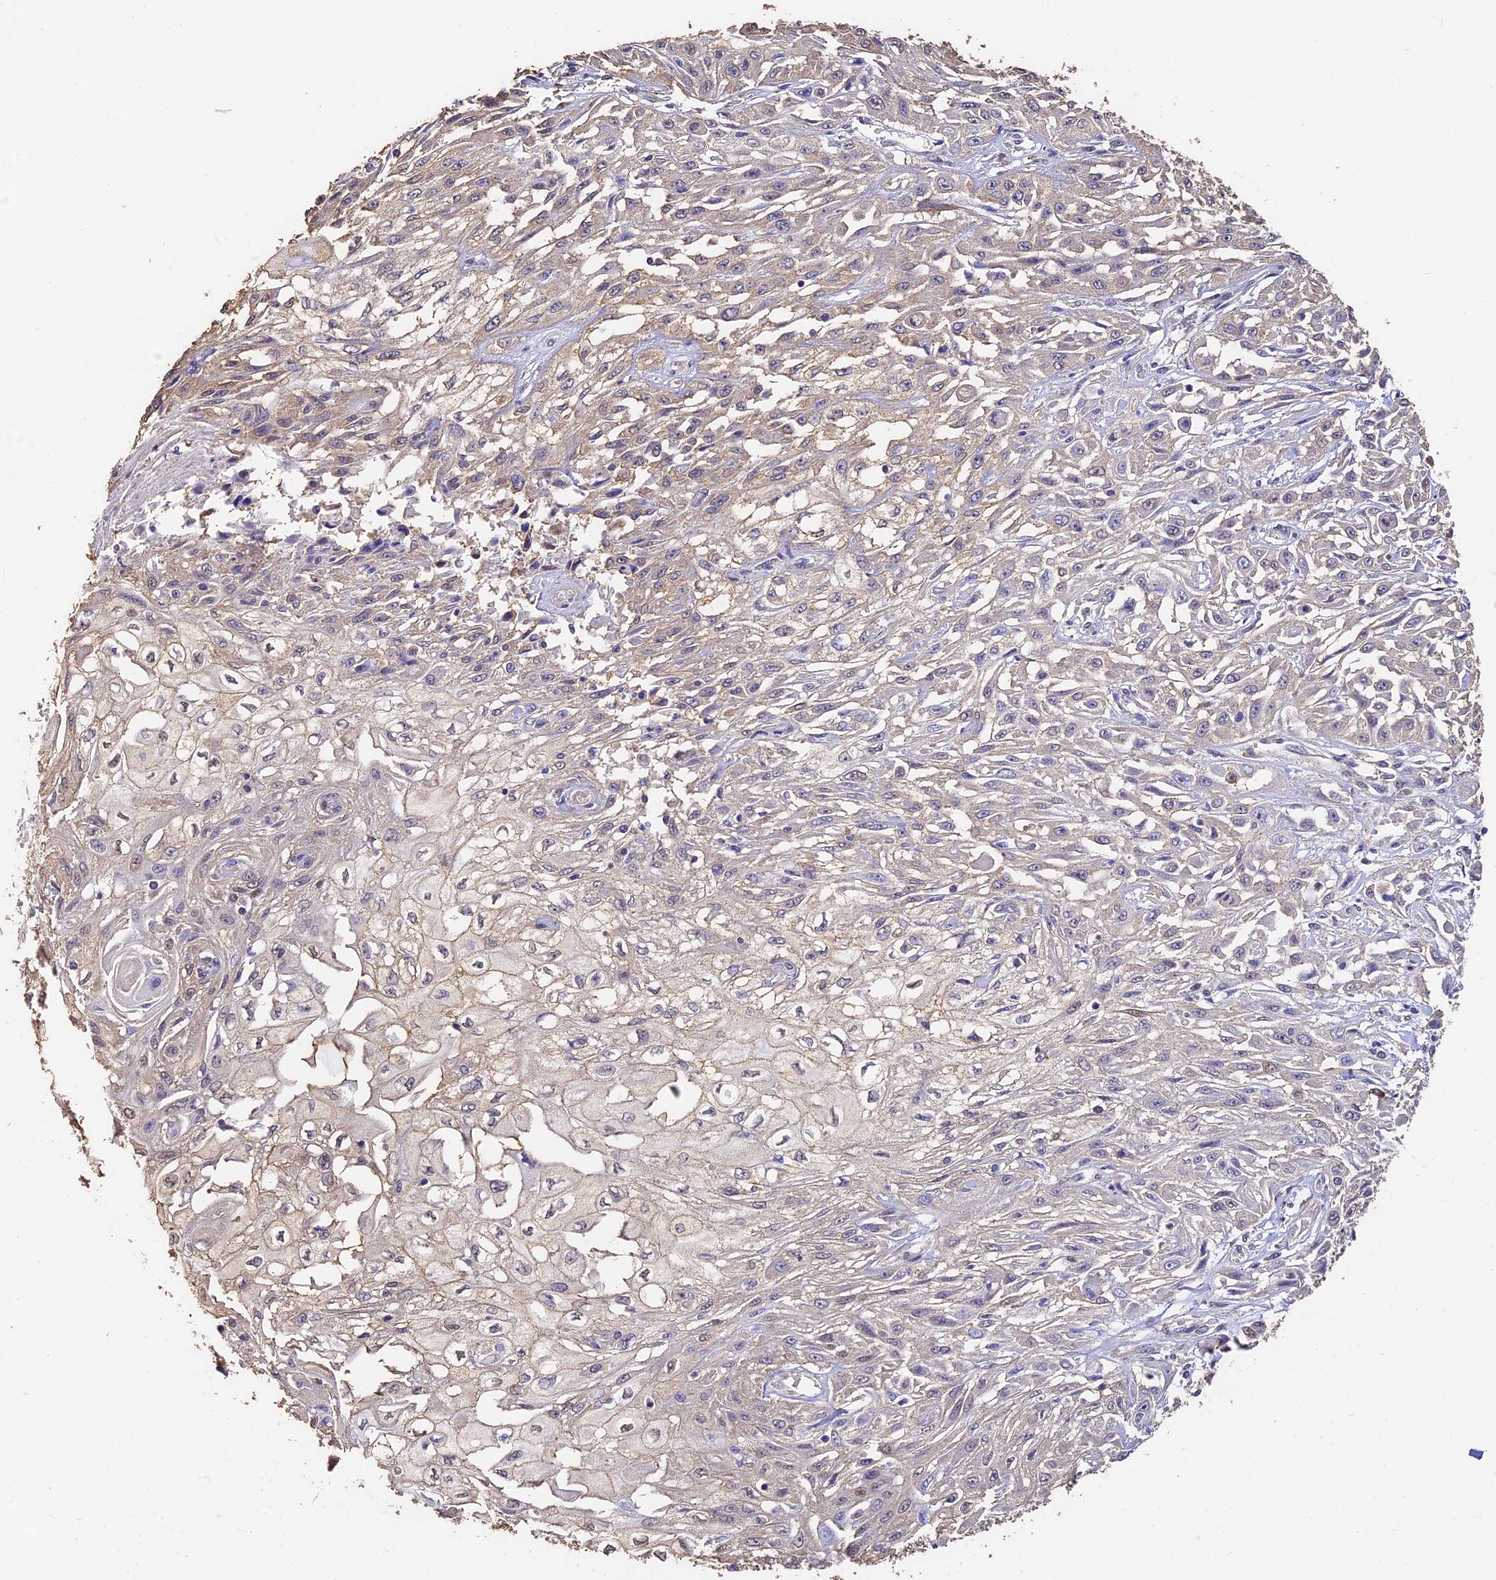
{"staining": {"intensity": "negative", "quantity": "none", "location": "none"}, "tissue": "skin cancer", "cell_type": "Tumor cells", "image_type": "cancer", "snomed": [{"axis": "morphology", "description": "Squamous cell carcinoma, NOS"}, {"axis": "morphology", "description": "Squamous cell carcinoma, metastatic, NOS"}, {"axis": "topography", "description": "Skin"}, {"axis": "topography", "description": "Lymph node"}], "caption": "IHC of human squamous cell carcinoma (skin) demonstrates no positivity in tumor cells.", "gene": "SLC11A1", "patient": {"sex": "male", "age": 75}}